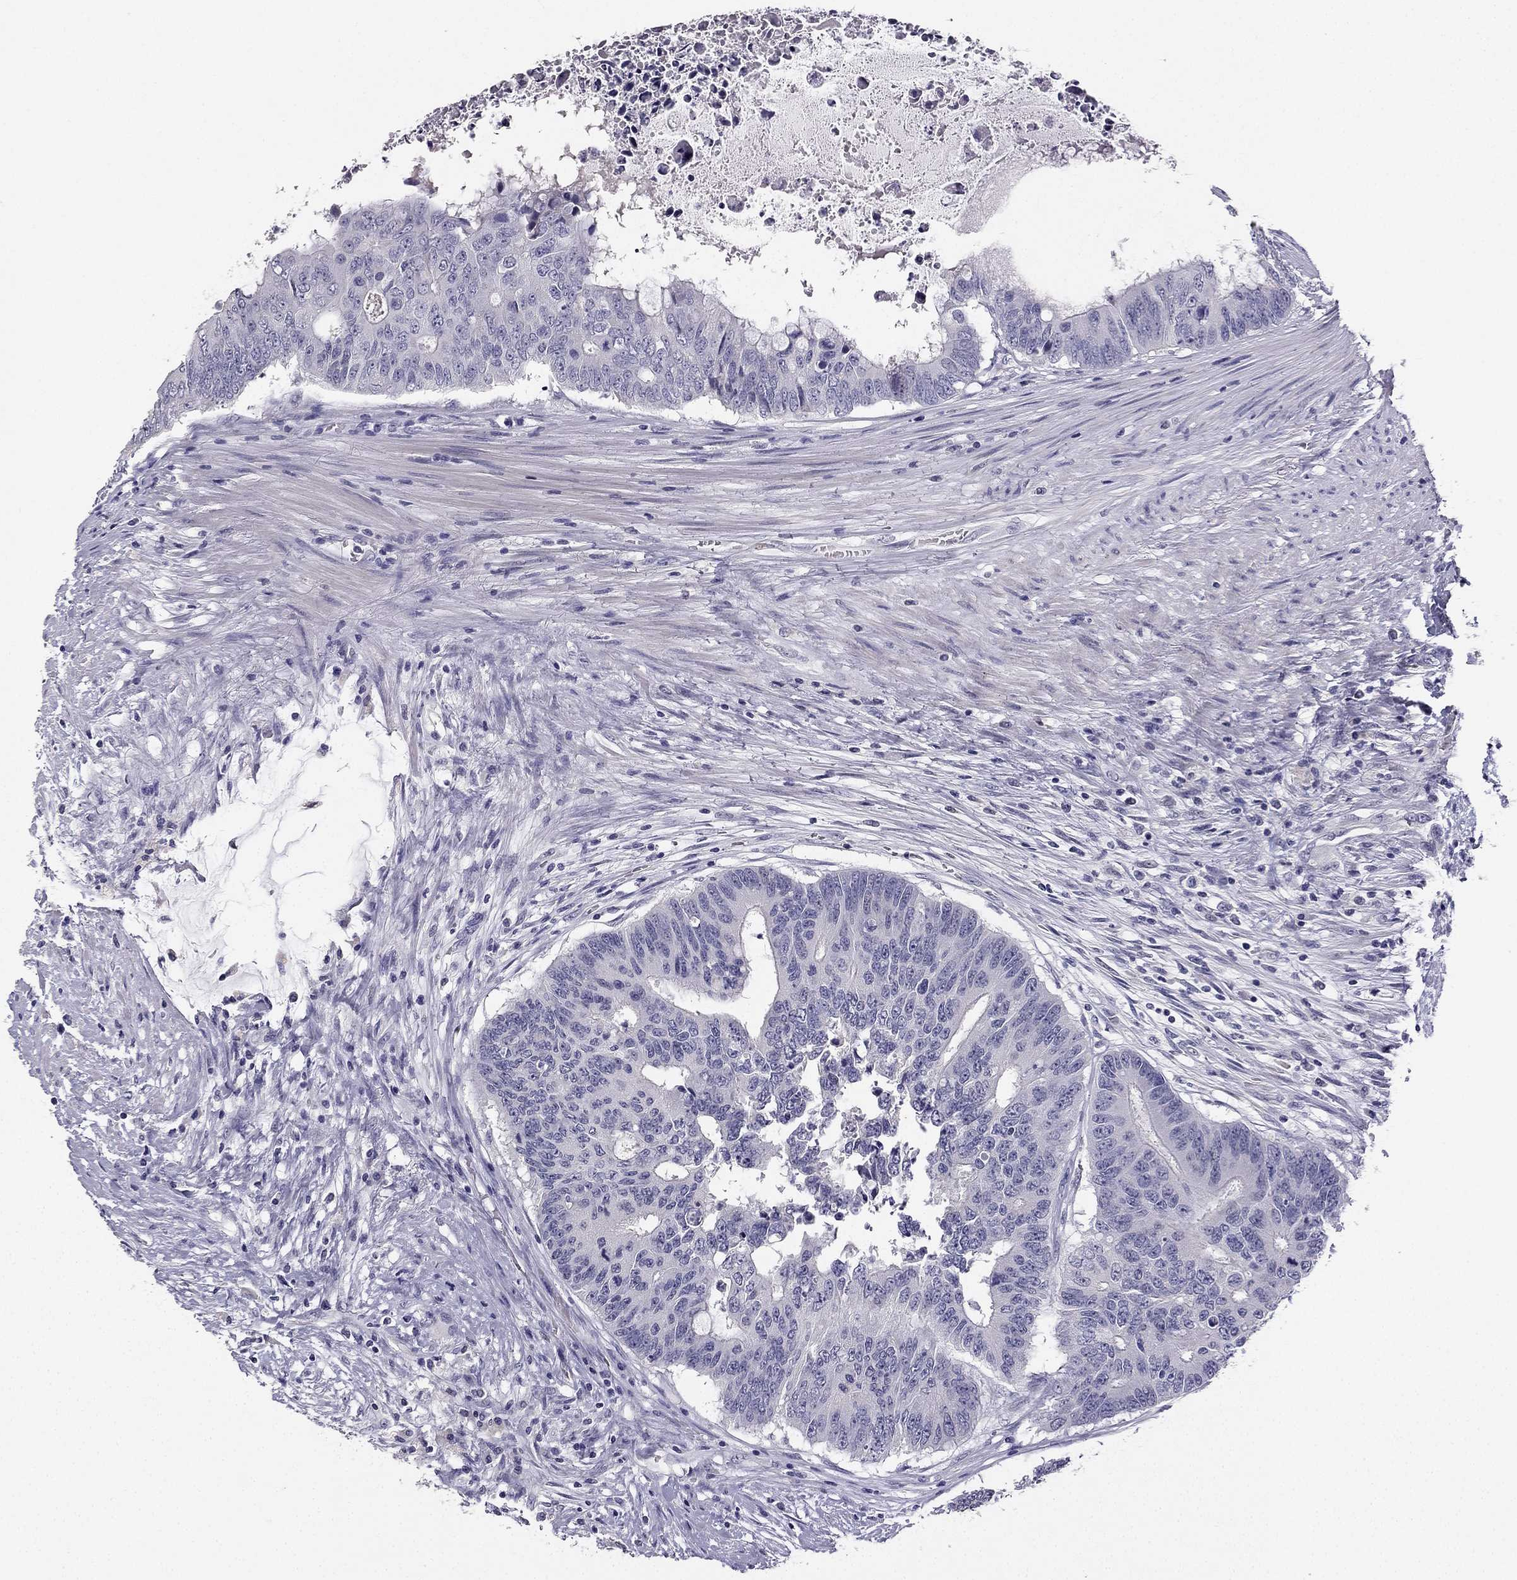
{"staining": {"intensity": "negative", "quantity": "none", "location": "none"}, "tissue": "colorectal cancer", "cell_type": "Tumor cells", "image_type": "cancer", "snomed": [{"axis": "morphology", "description": "Adenocarcinoma, NOS"}, {"axis": "topography", "description": "Rectum"}], "caption": "This image is of adenocarcinoma (colorectal) stained with immunohistochemistry to label a protein in brown with the nuclei are counter-stained blue. There is no positivity in tumor cells.", "gene": "CALB2", "patient": {"sex": "male", "age": 59}}